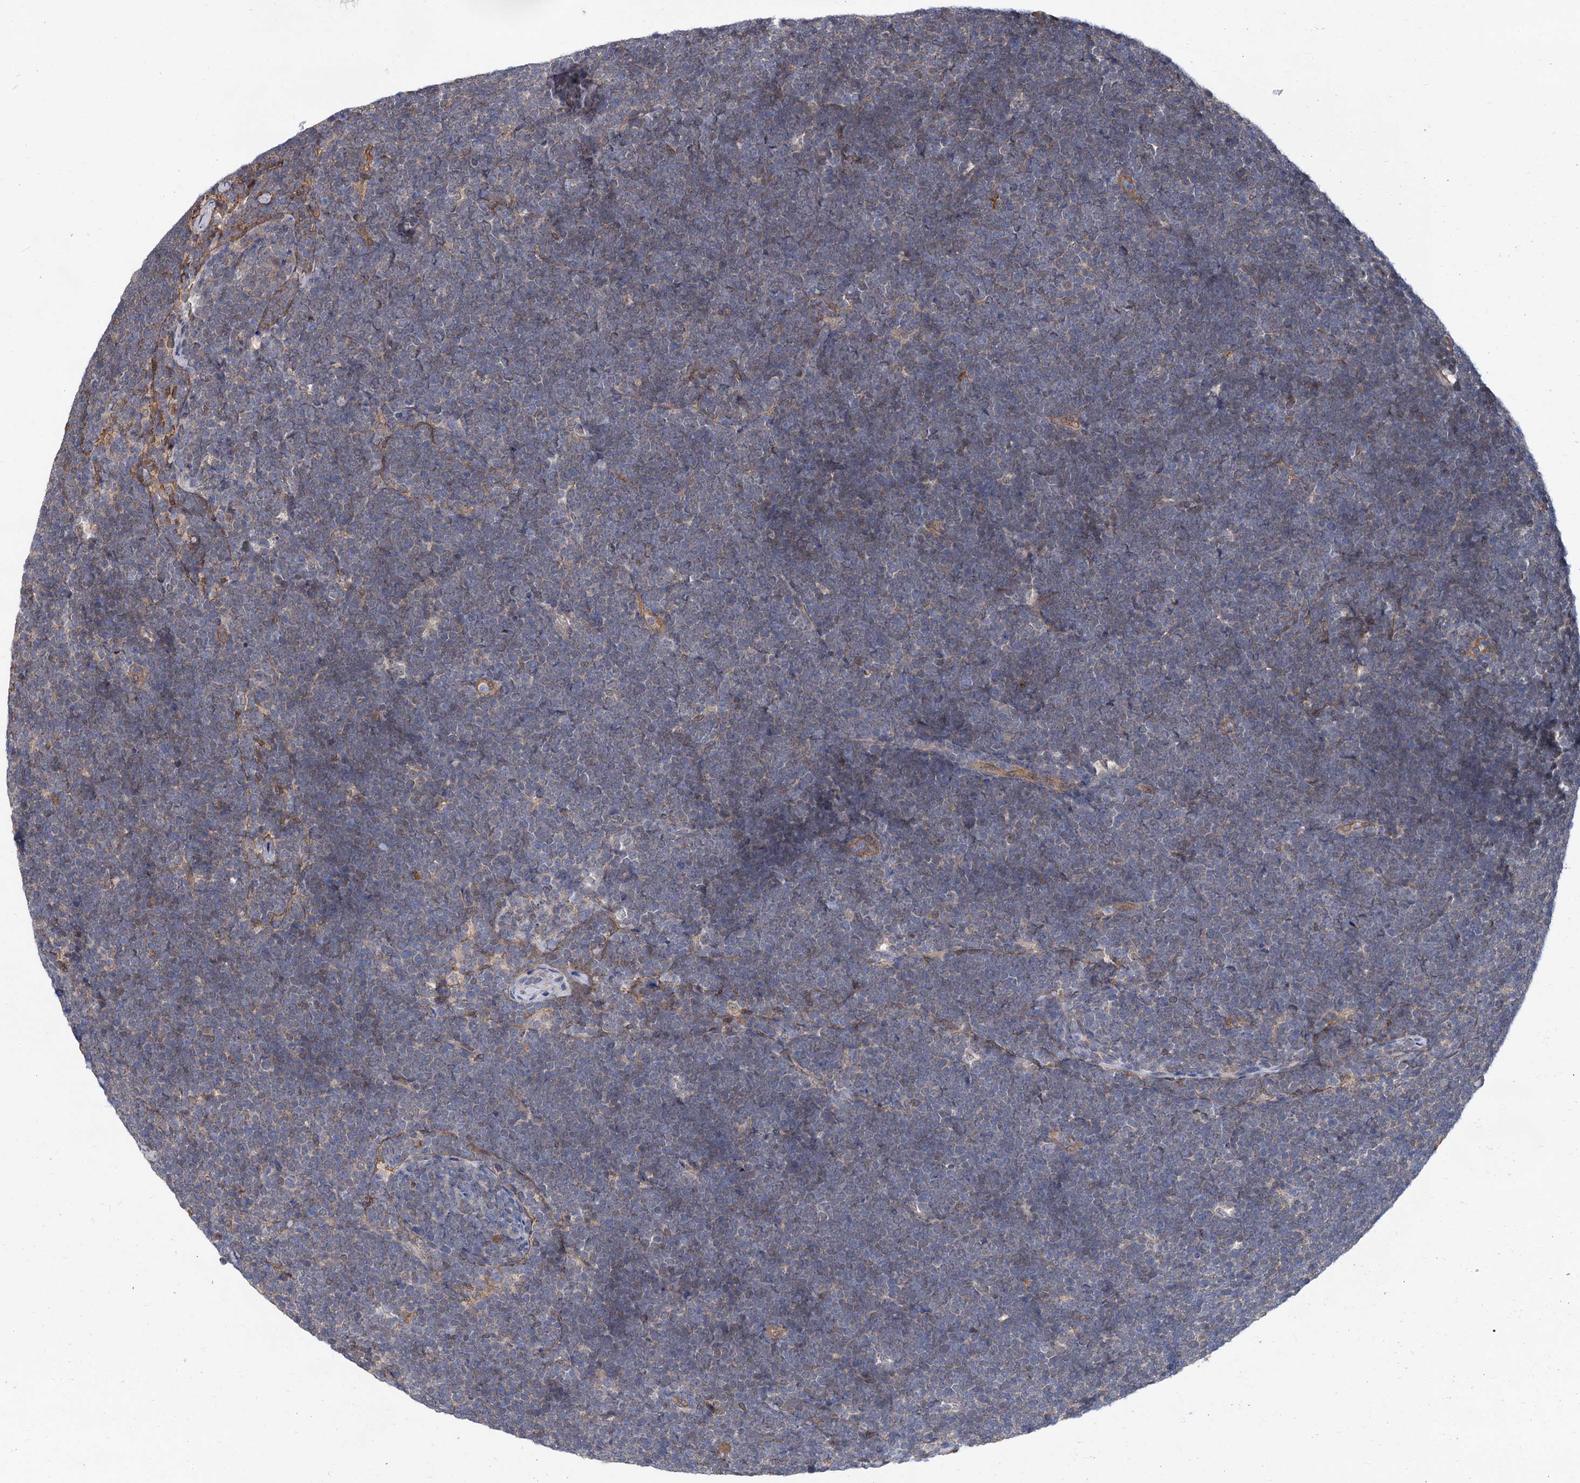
{"staining": {"intensity": "negative", "quantity": "none", "location": "none"}, "tissue": "lymphoma", "cell_type": "Tumor cells", "image_type": "cancer", "snomed": [{"axis": "morphology", "description": "Malignant lymphoma, non-Hodgkin's type, High grade"}, {"axis": "topography", "description": "Lymph node"}], "caption": "Tumor cells are negative for brown protein staining in malignant lymphoma, non-Hodgkin's type (high-grade).", "gene": "SNX15", "patient": {"sex": "male", "age": 13}}